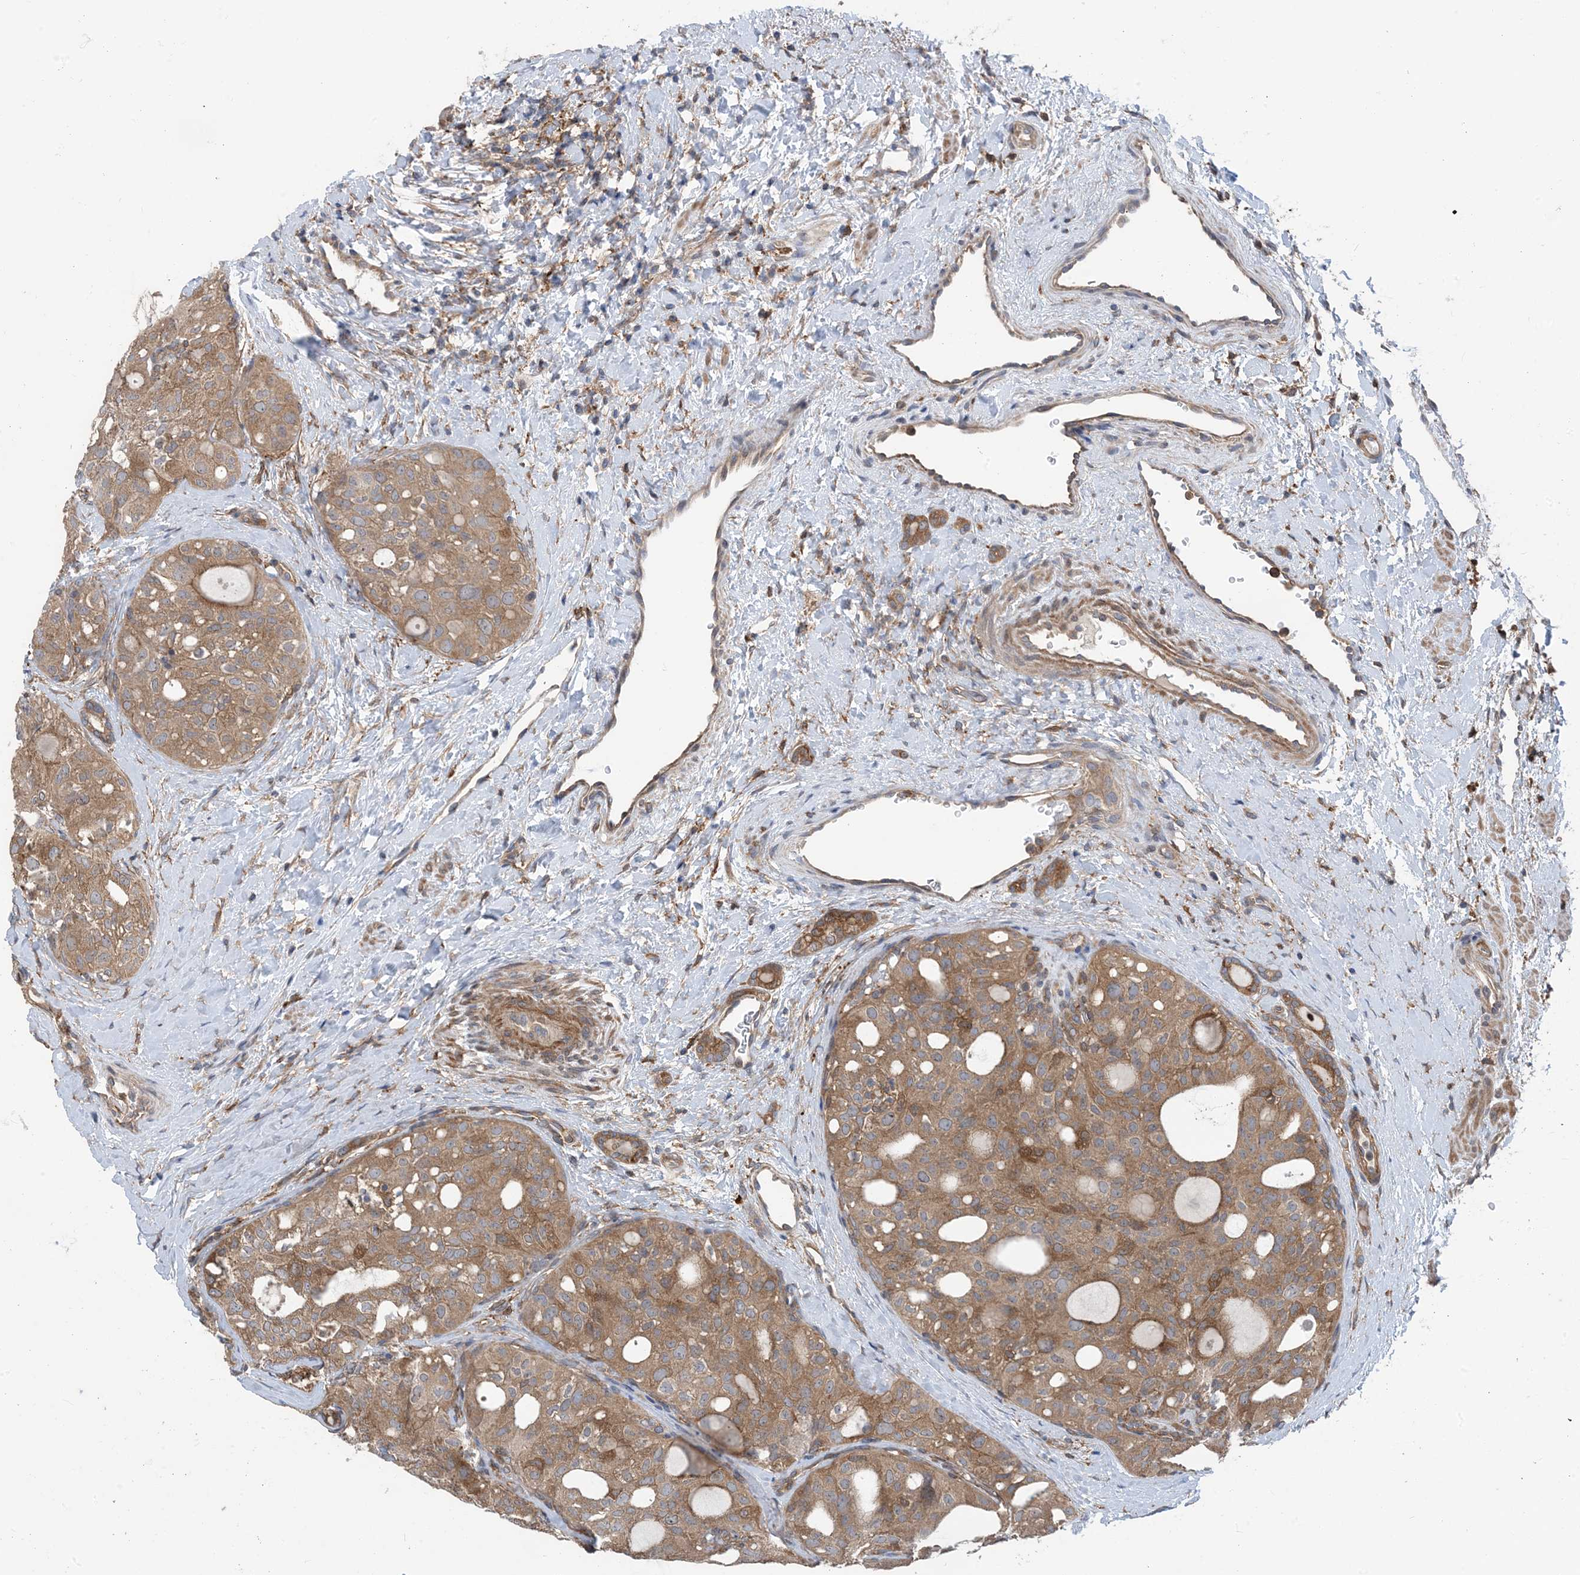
{"staining": {"intensity": "moderate", "quantity": ">75%", "location": "cytoplasmic/membranous"}, "tissue": "thyroid cancer", "cell_type": "Tumor cells", "image_type": "cancer", "snomed": [{"axis": "morphology", "description": "Follicular adenoma carcinoma, NOS"}, {"axis": "topography", "description": "Thyroid gland"}], "caption": "High-magnification brightfield microscopy of thyroid cancer (follicular adenoma carcinoma) stained with DAB (3,3'-diaminobenzidine) (brown) and counterstained with hematoxylin (blue). tumor cells exhibit moderate cytoplasmic/membranous positivity is present in approximately>75% of cells. (IHC, brightfield microscopy, high magnification).", "gene": "HS1BP3", "patient": {"sex": "male", "age": 75}}